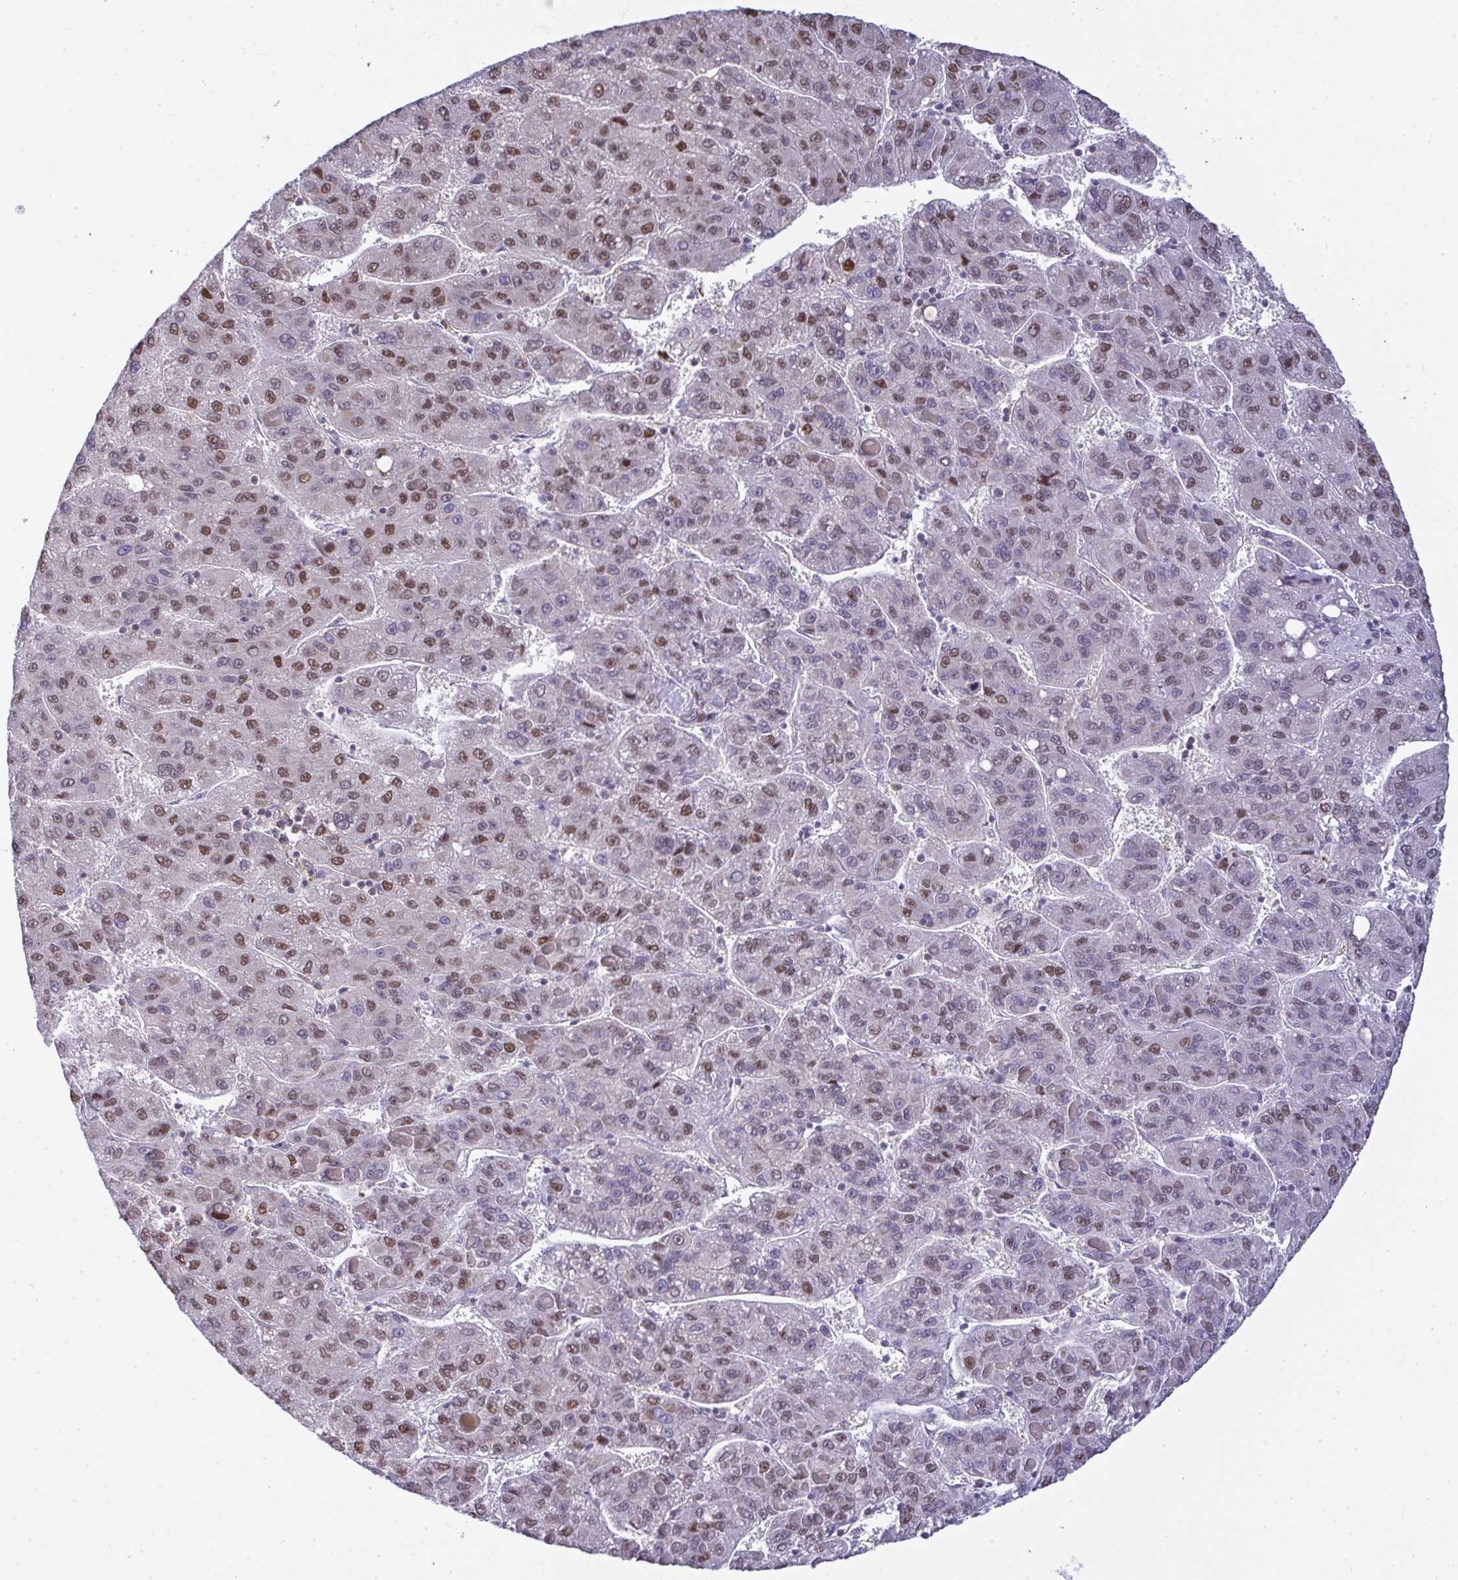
{"staining": {"intensity": "moderate", "quantity": "25%-75%", "location": "nuclear"}, "tissue": "liver cancer", "cell_type": "Tumor cells", "image_type": "cancer", "snomed": [{"axis": "morphology", "description": "Carcinoma, Hepatocellular, NOS"}, {"axis": "topography", "description": "Liver"}], "caption": "Tumor cells reveal medium levels of moderate nuclear positivity in approximately 25%-75% of cells in human liver cancer. Immunohistochemistry (ihc) stains the protein of interest in brown and the nuclei are stained blue.", "gene": "BBX", "patient": {"sex": "female", "age": 82}}